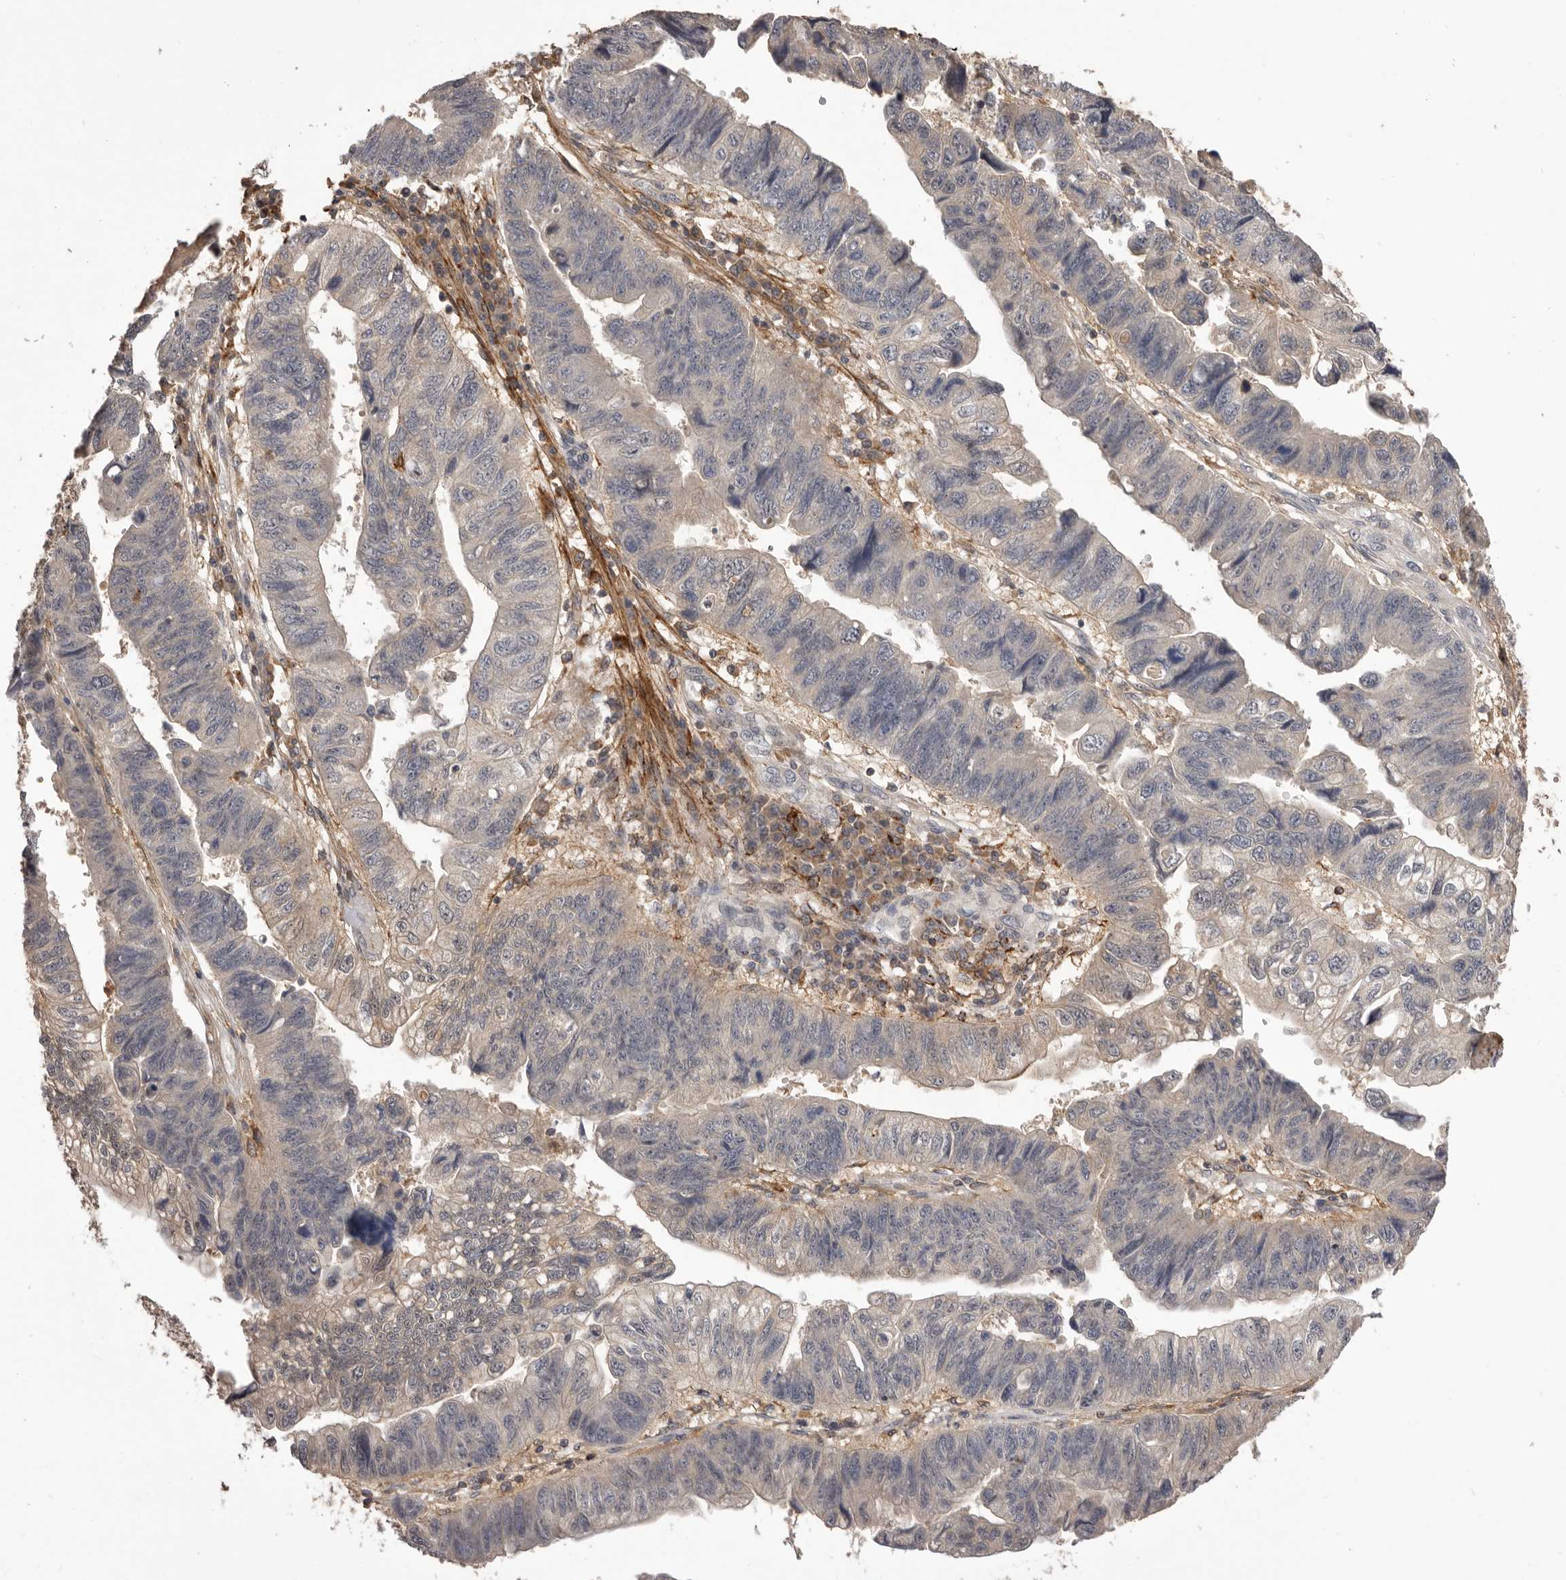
{"staining": {"intensity": "negative", "quantity": "none", "location": "none"}, "tissue": "stomach cancer", "cell_type": "Tumor cells", "image_type": "cancer", "snomed": [{"axis": "morphology", "description": "Adenocarcinoma, NOS"}, {"axis": "topography", "description": "Stomach"}], "caption": "Immunohistochemistry photomicrograph of neoplastic tissue: stomach adenocarcinoma stained with DAB (3,3'-diaminobenzidine) exhibits no significant protein expression in tumor cells.", "gene": "GLIPR2", "patient": {"sex": "male", "age": 59}}